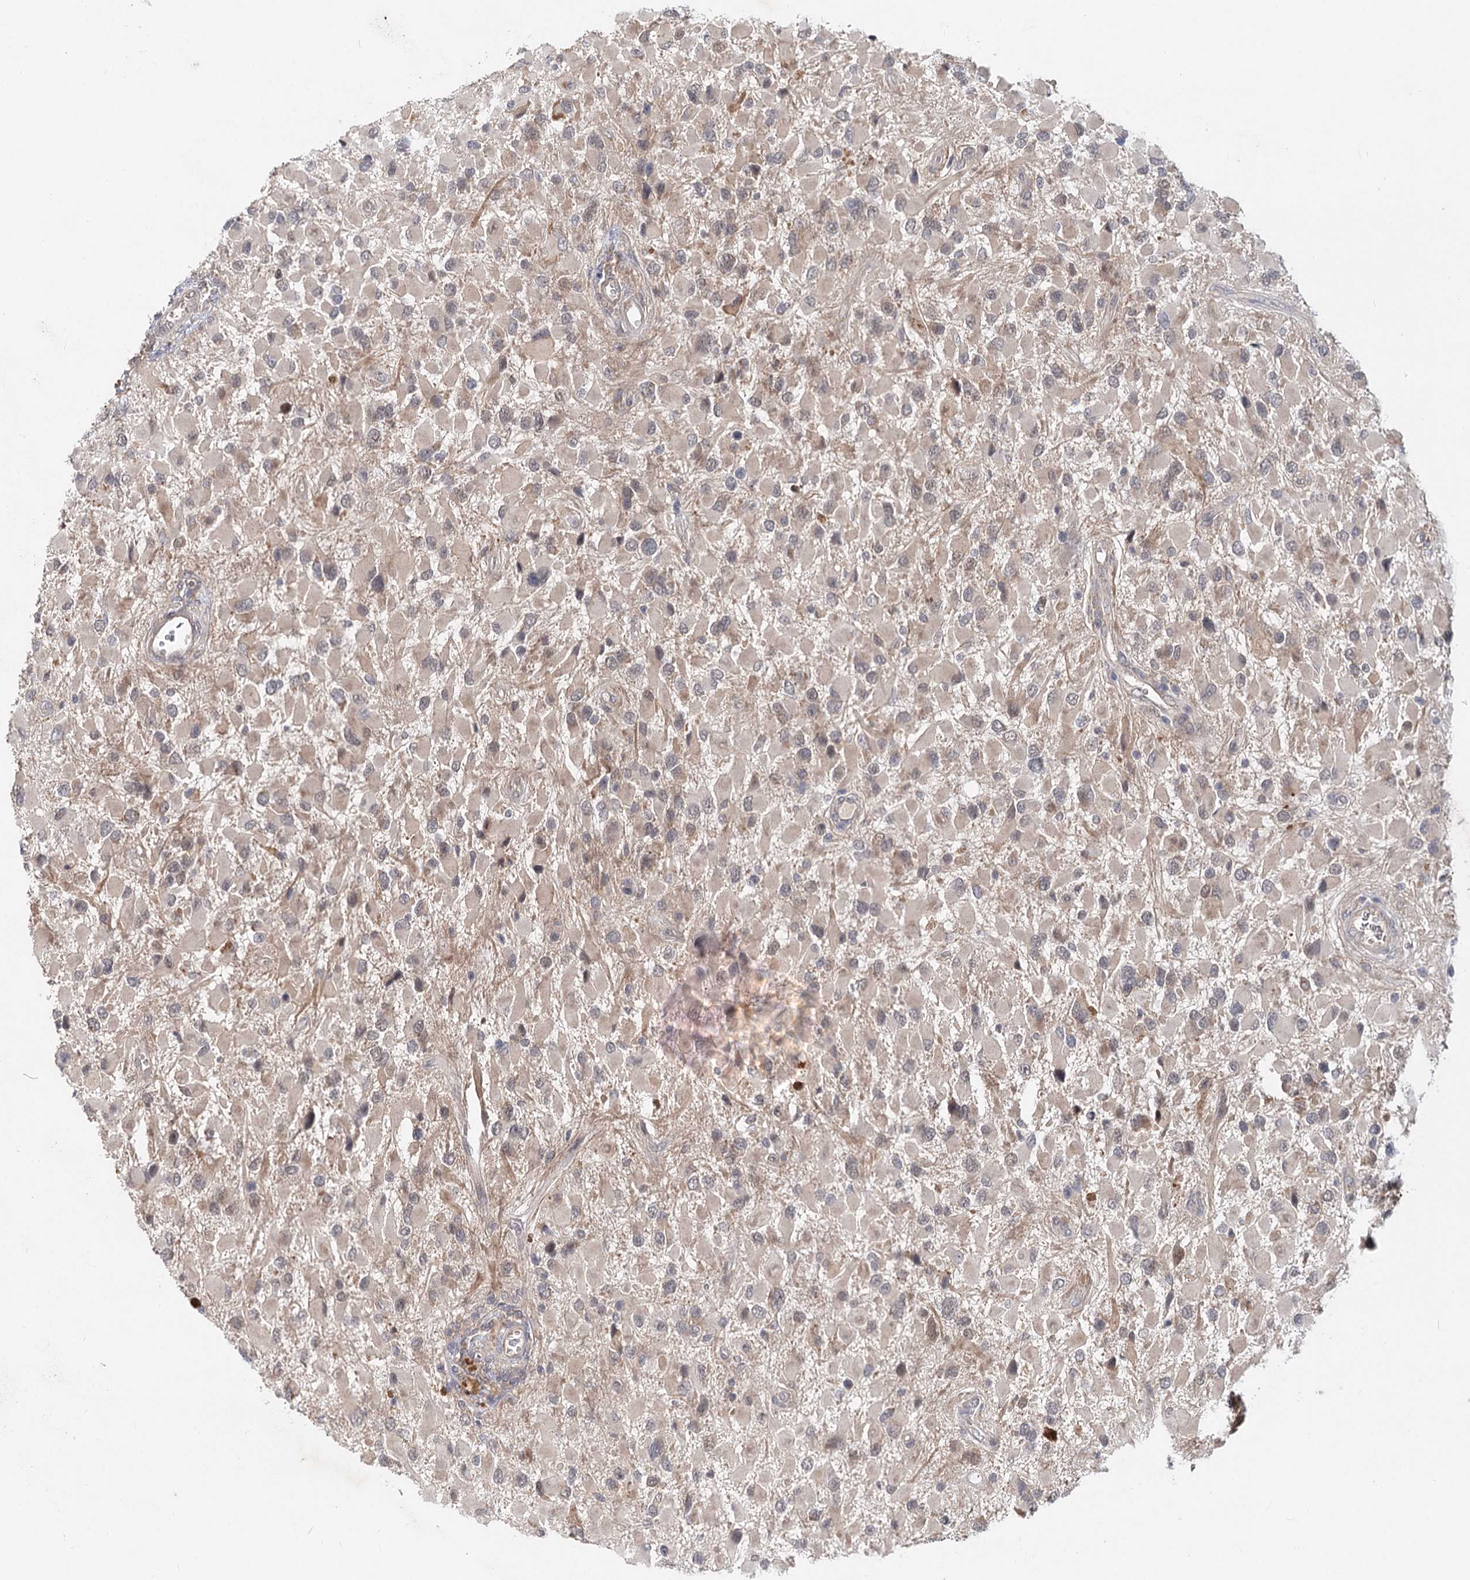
{"staining": {"intensity": "weak", "quantity": "25%-75%", "location": "cytoplasmic/membranous"}, "tissue": "glioma", "cell_type": "Tumor cells", "image_type": "cancer", "snomed": [{"axis": "morphology", "description": "Glioma, malignant, High grade"}, {"axis": "topography", "description": "Brain"}], "caption": "Human glioma stained with a brown dye demonstrates weak cytoplasmic/membranous positive expression in about 25%-75% of tumor cells.", "gene": "AP3B1", "patient": {"sex": "male", "age": 53}}